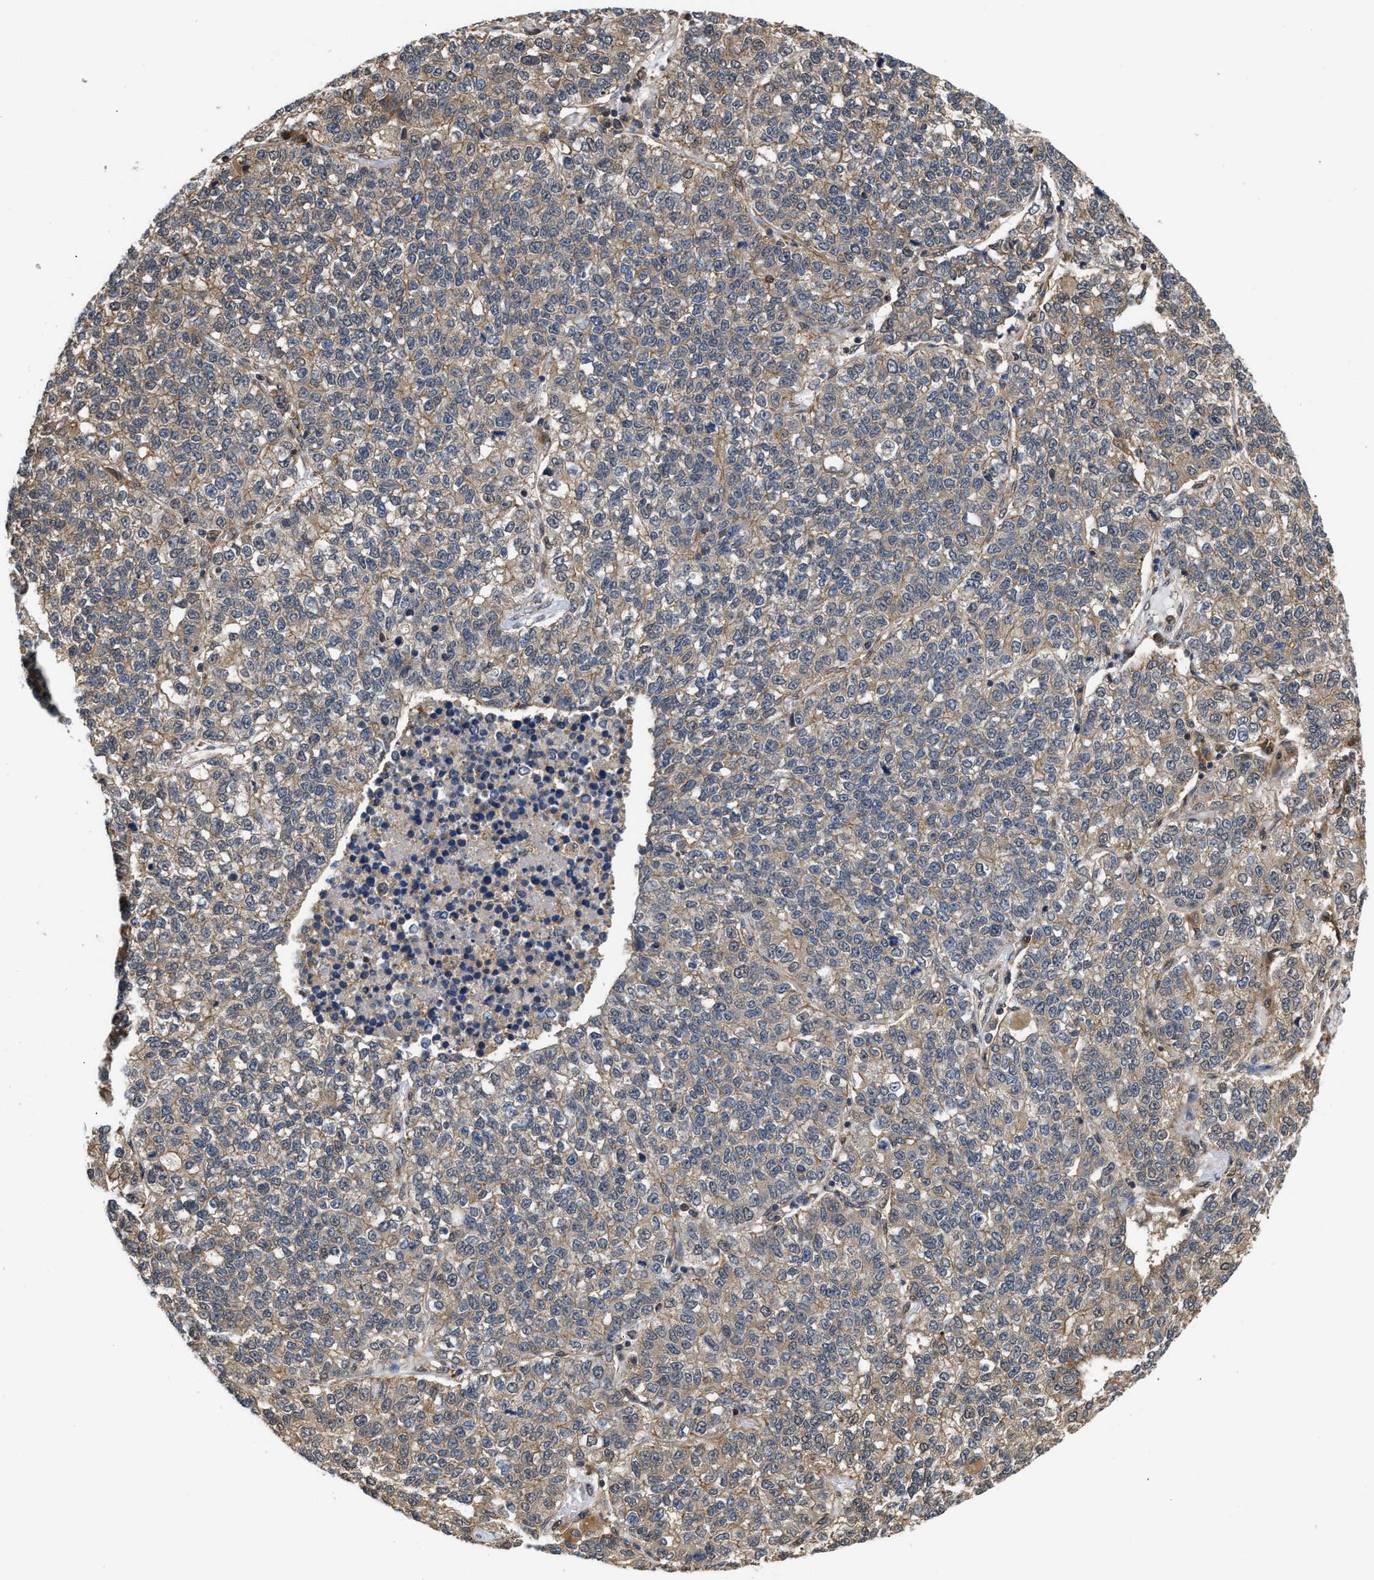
{"staining": {"intensity": "weak", "quantity": "<25%", "location": "cytoplasmic/membranous"}, "tissue": "lung cancer", "cell_type": "Tumor cells", "image_type": "cancer", "snomed": [{"axis": "morphology", "description": "Adenocarcinoma, NOS"}, {"axis": "topography", "description": "Lung"}], "caption": "Histopathology image shows no protein expression in tumor cells of lung adenocarcinoma tissue.", "gene": "SCAI", "patient": {"sex": "male", "age": 49}}